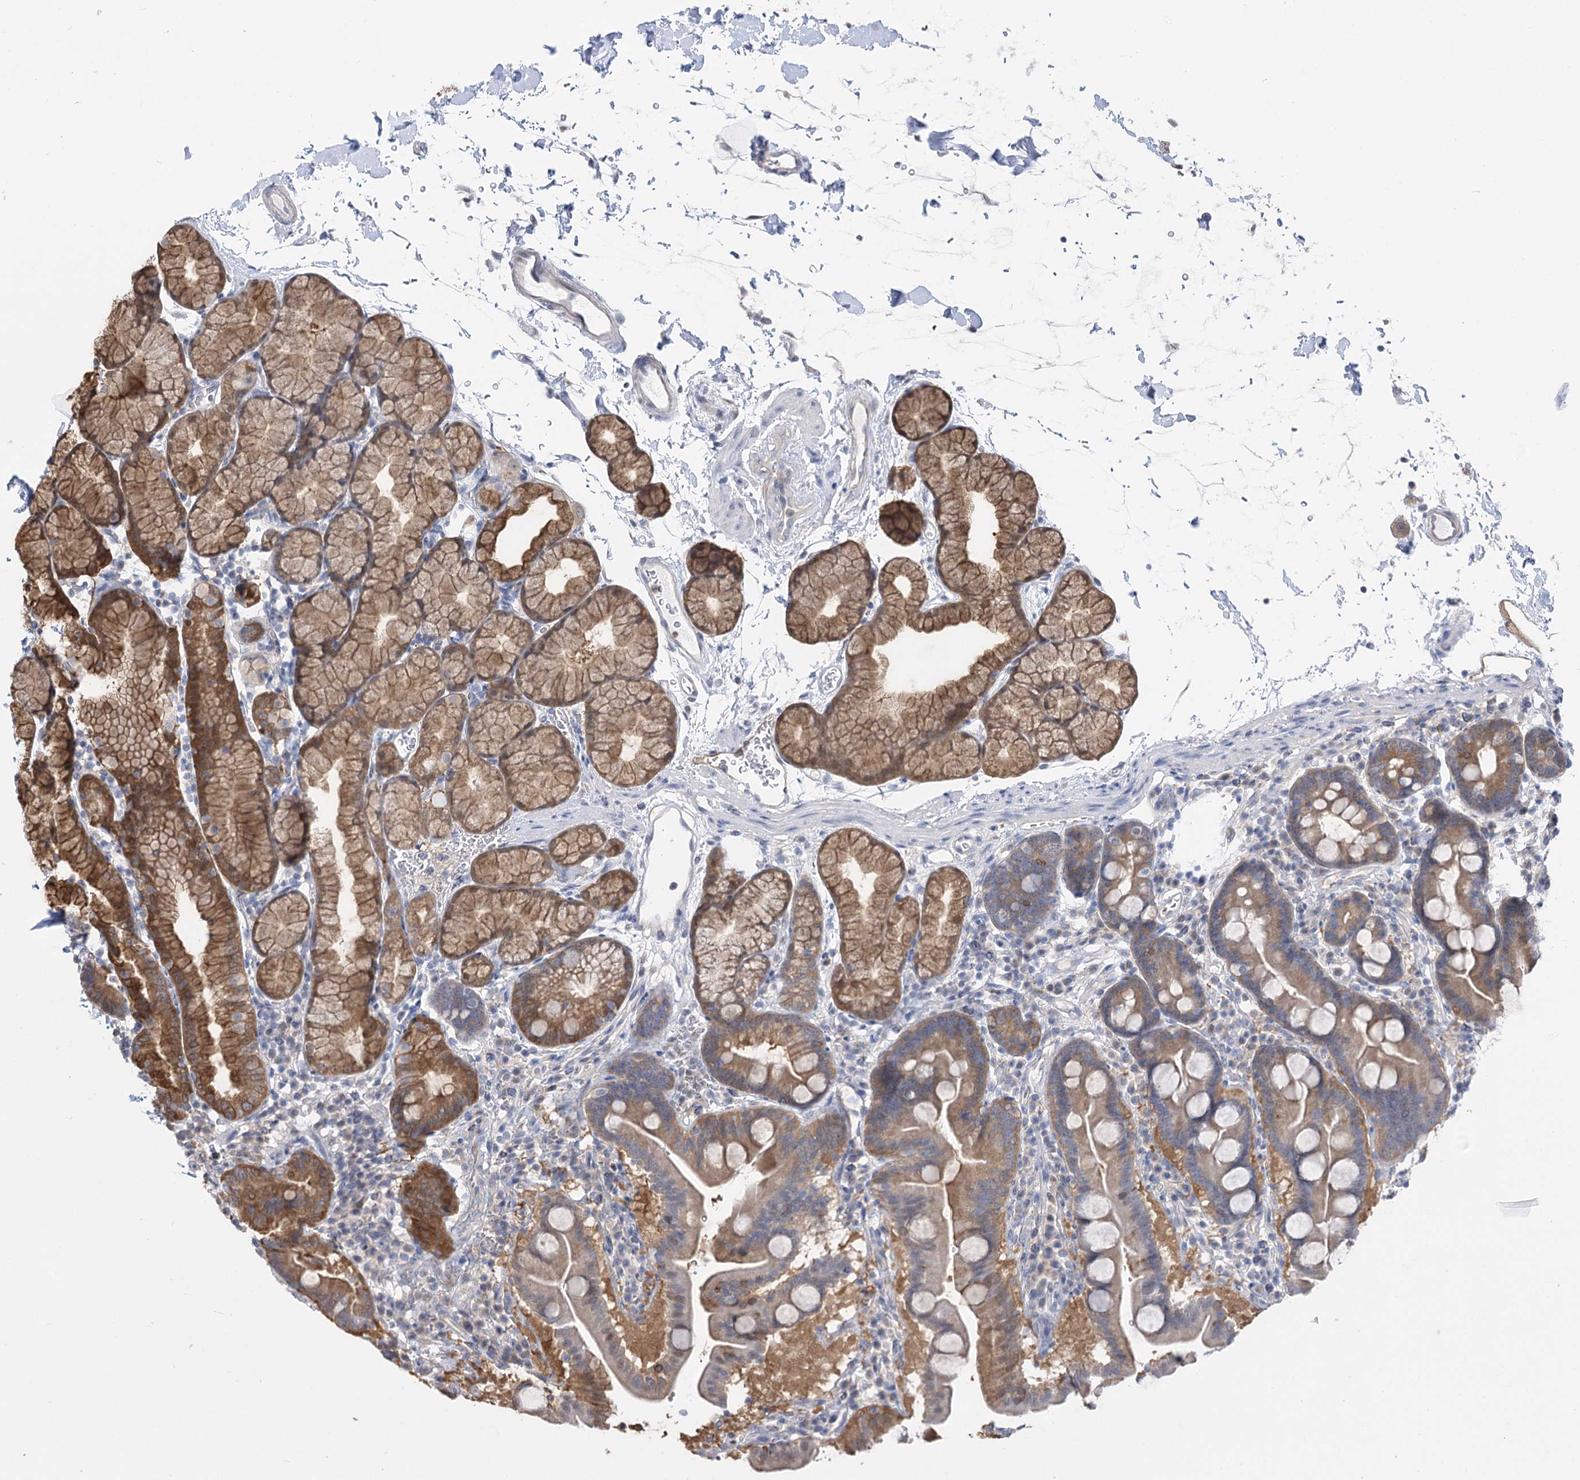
{"staining": {"intensity": "moderate", "quantity": ">75%", "location": "cytoplasmic/membranous"}, "tissue": "duodenum", "cell_type": "Glandular cells", "image_type": "normal", "snomed": [{"axis": "morphology", "description": "Normal tissue, NOS"}, {"axis": "topography", "description": "Duodenum"}], "caption": "Immunohistochemistry (IHC) micrograph of benign human duodenum stained for a protein (brown), which shows medium levels of moderate cytoplasmic/membranous expression in about >75% of glandular cells.", "gene": "UGP2", "patient": {"sex": "male", "age": 54}}